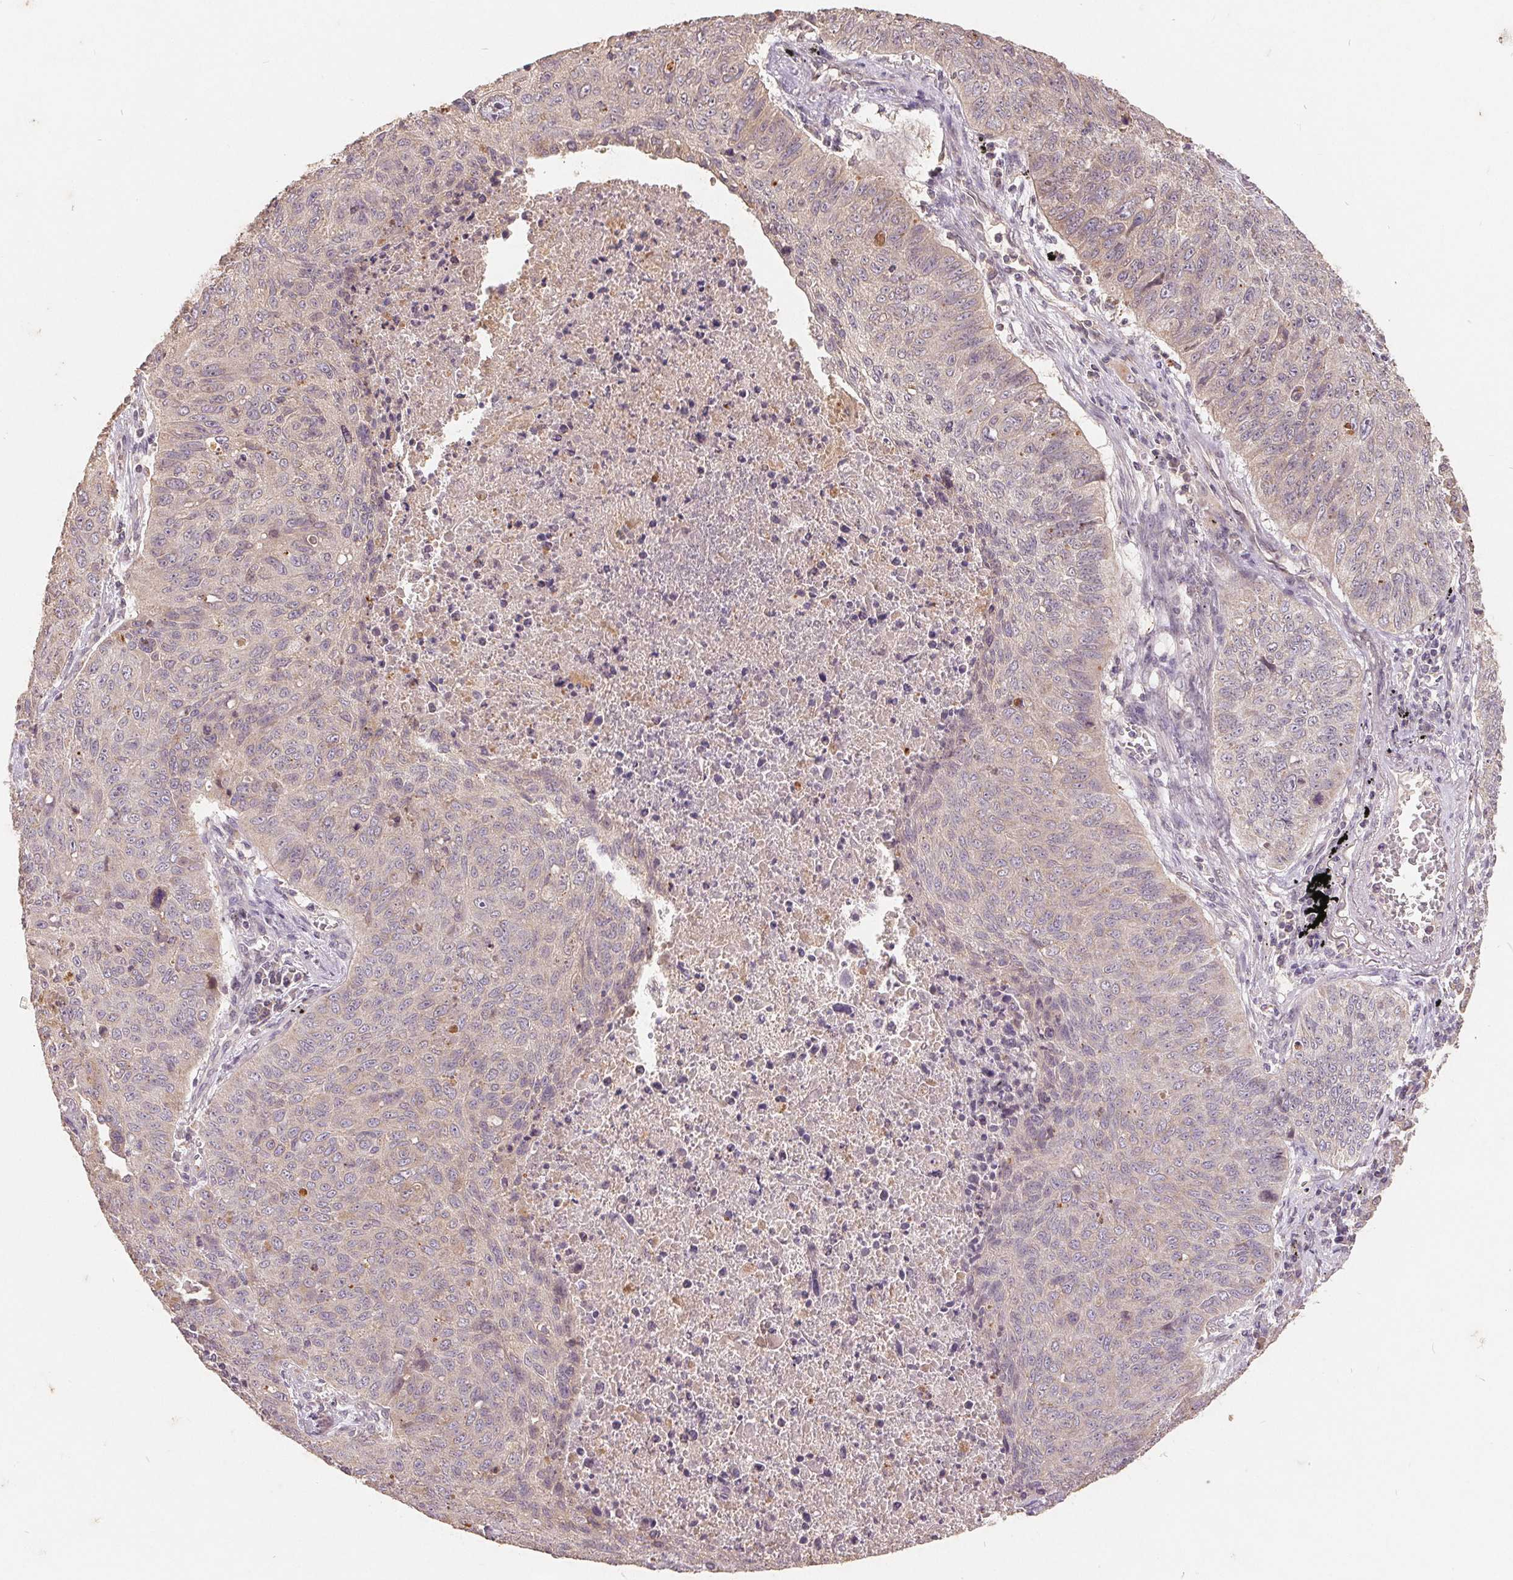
{"staining": {"intensity": "negative", "quantity": "none", "location": "none"}, "tissue": "lung cancer", "cell_type": "Tumor cells", "image_type": "cancer", "snomed": [{"axis": "morphology", "description": "Normal morphology"}, {"axis": "morphology", "description": "Aneuploidy"}, {"axis": "morphology", "description": "Squamous cell carcinoma, NOS"}, {"axis": "topography", "description": "Lymph node"}, {"axis": "topography", "description": "Lung"}], "caption": "Immunohistochemistry (IHC) of lung cancer demonstrates no expression in tumor cells.", "gene": "CDIPT", "patient": {"sex": "female", "age": 76}}